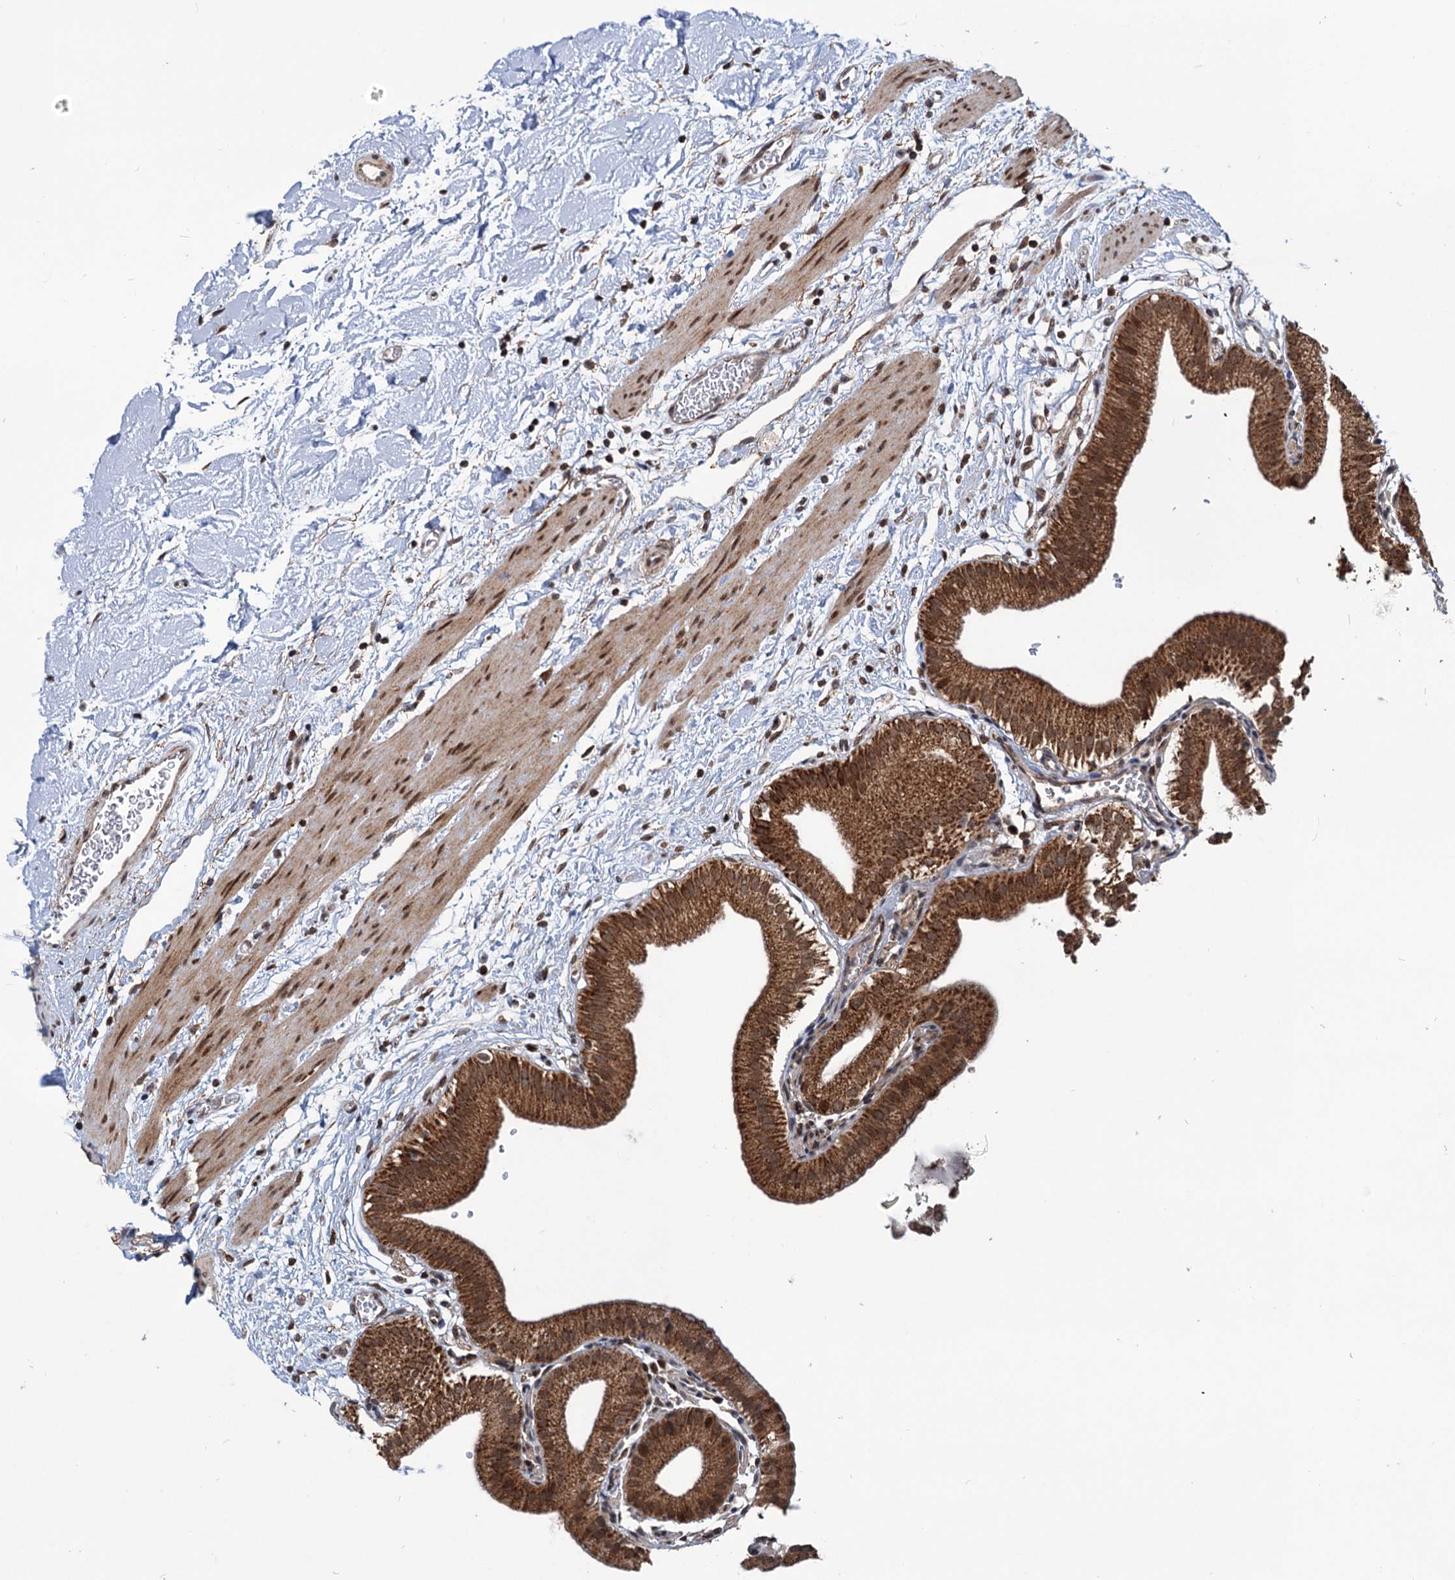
{"staining": {"intensity": "strong", "quantity": ">75%", "location": "cytoplasmic/membranous"}, "tissue": "gallbladder", "cell_type": "Glandular cells", "image_type": "normal", "snomed": [{"axis": "morphology", "description": "Normal tissue, NOS"}, {"axis": "topography", "description": "Gallbladder"}], "caption": "Immunohistochemistry of benign human gallbladder displays high levels of strong cytoplasmic/membranous expression in approximately >75% of glandular cells. (Stains: DAB (3,3'-diaminobenzidine) in brown, nuclei in blue, Microscopy: brightfield microscopy at high magnification).", "gene": "PHC3", "patient": {"sex": "male", "age": 55}}